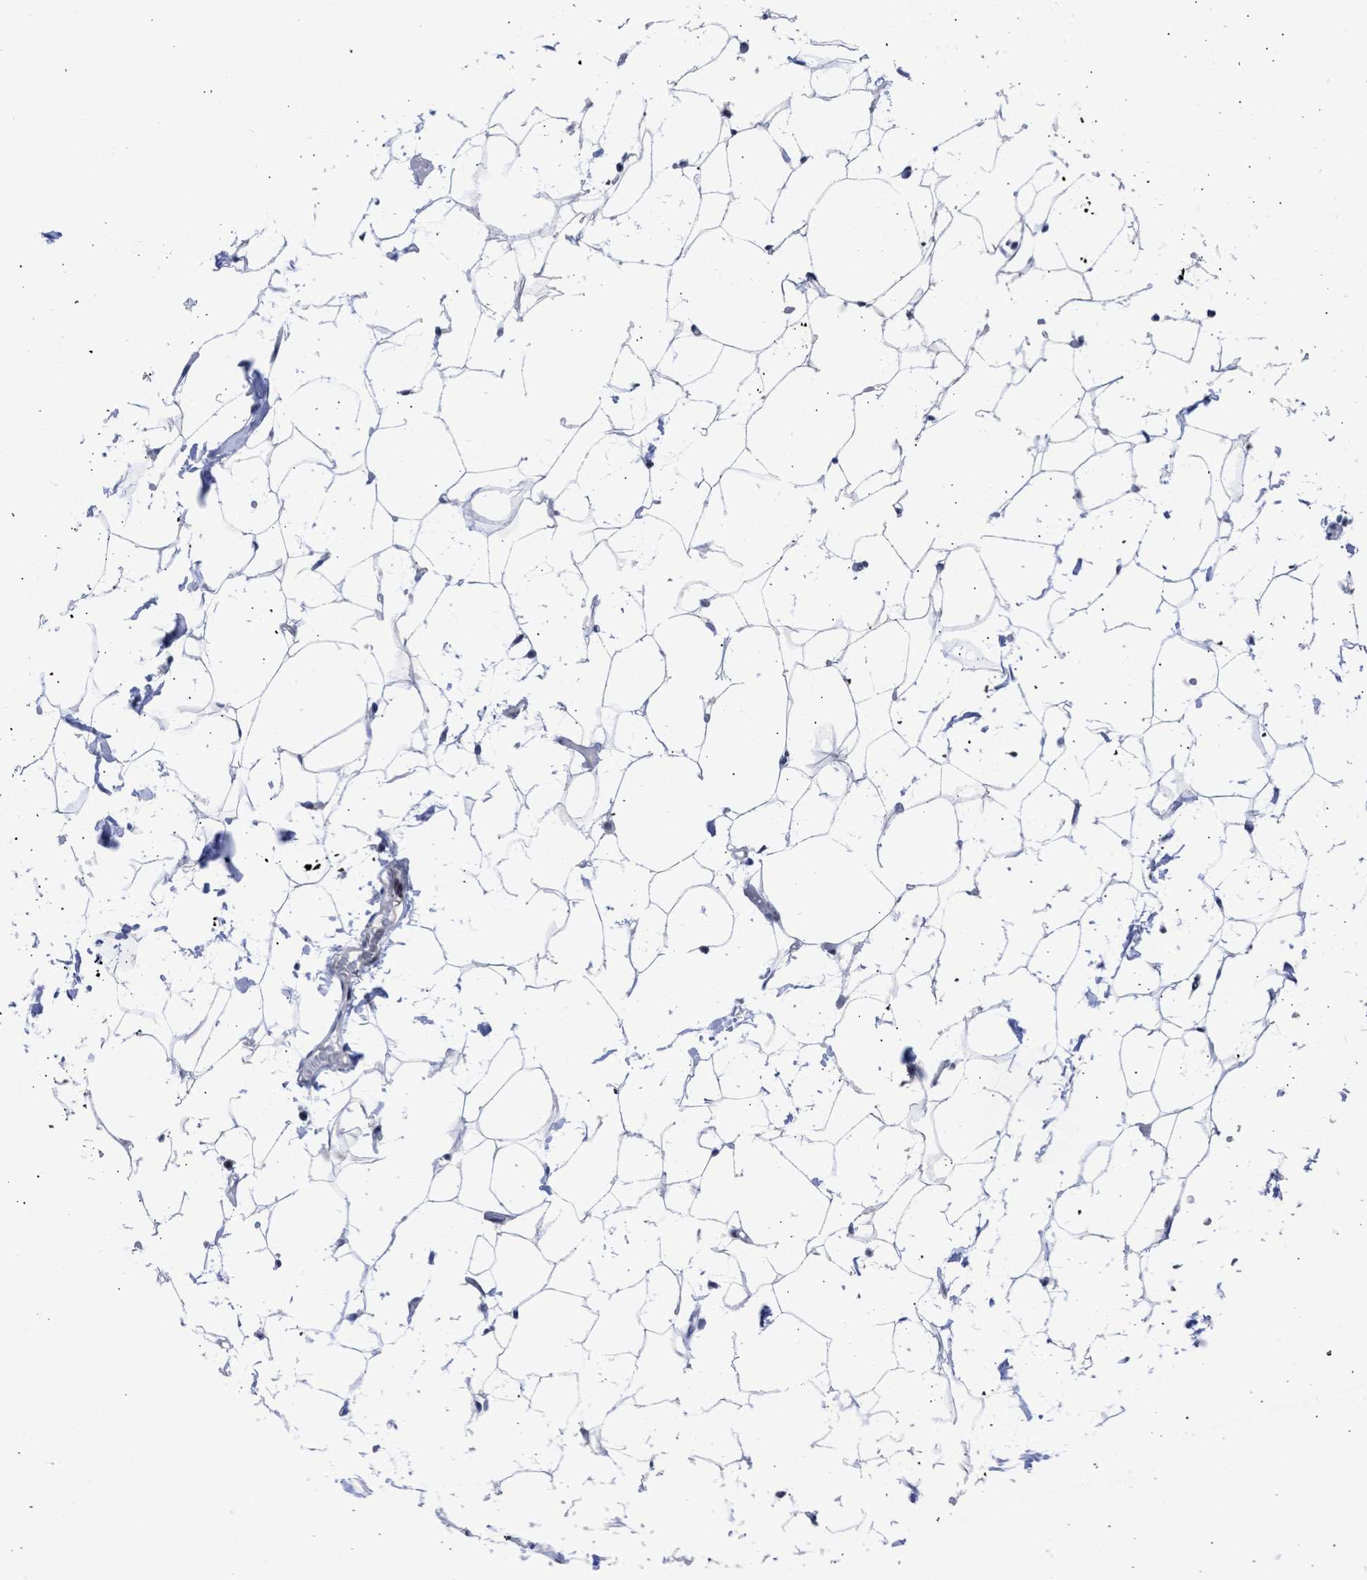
{"staining": {"intensity": "negative", "quantity": "none", "location": "none"}, "tissue": "adipose tissue", "cell_type": "Adipocytes", "image_type": "normal", "snomed": [{"axis": "morphology", "description": "Normal tissue, NOS"}, {"axis": "topography", "description": "Breast"}, {"axis": "topography", "description": "Soft tissue"}], "caption": "Adipocytes are negative for brown protein staining in unremarkable adipose tissue. (DAB immunohistochemistry (IHC) with hematoxylin counter stain).", "gene": "DDX41", "patient": {"sex": "female", "age": 75}}